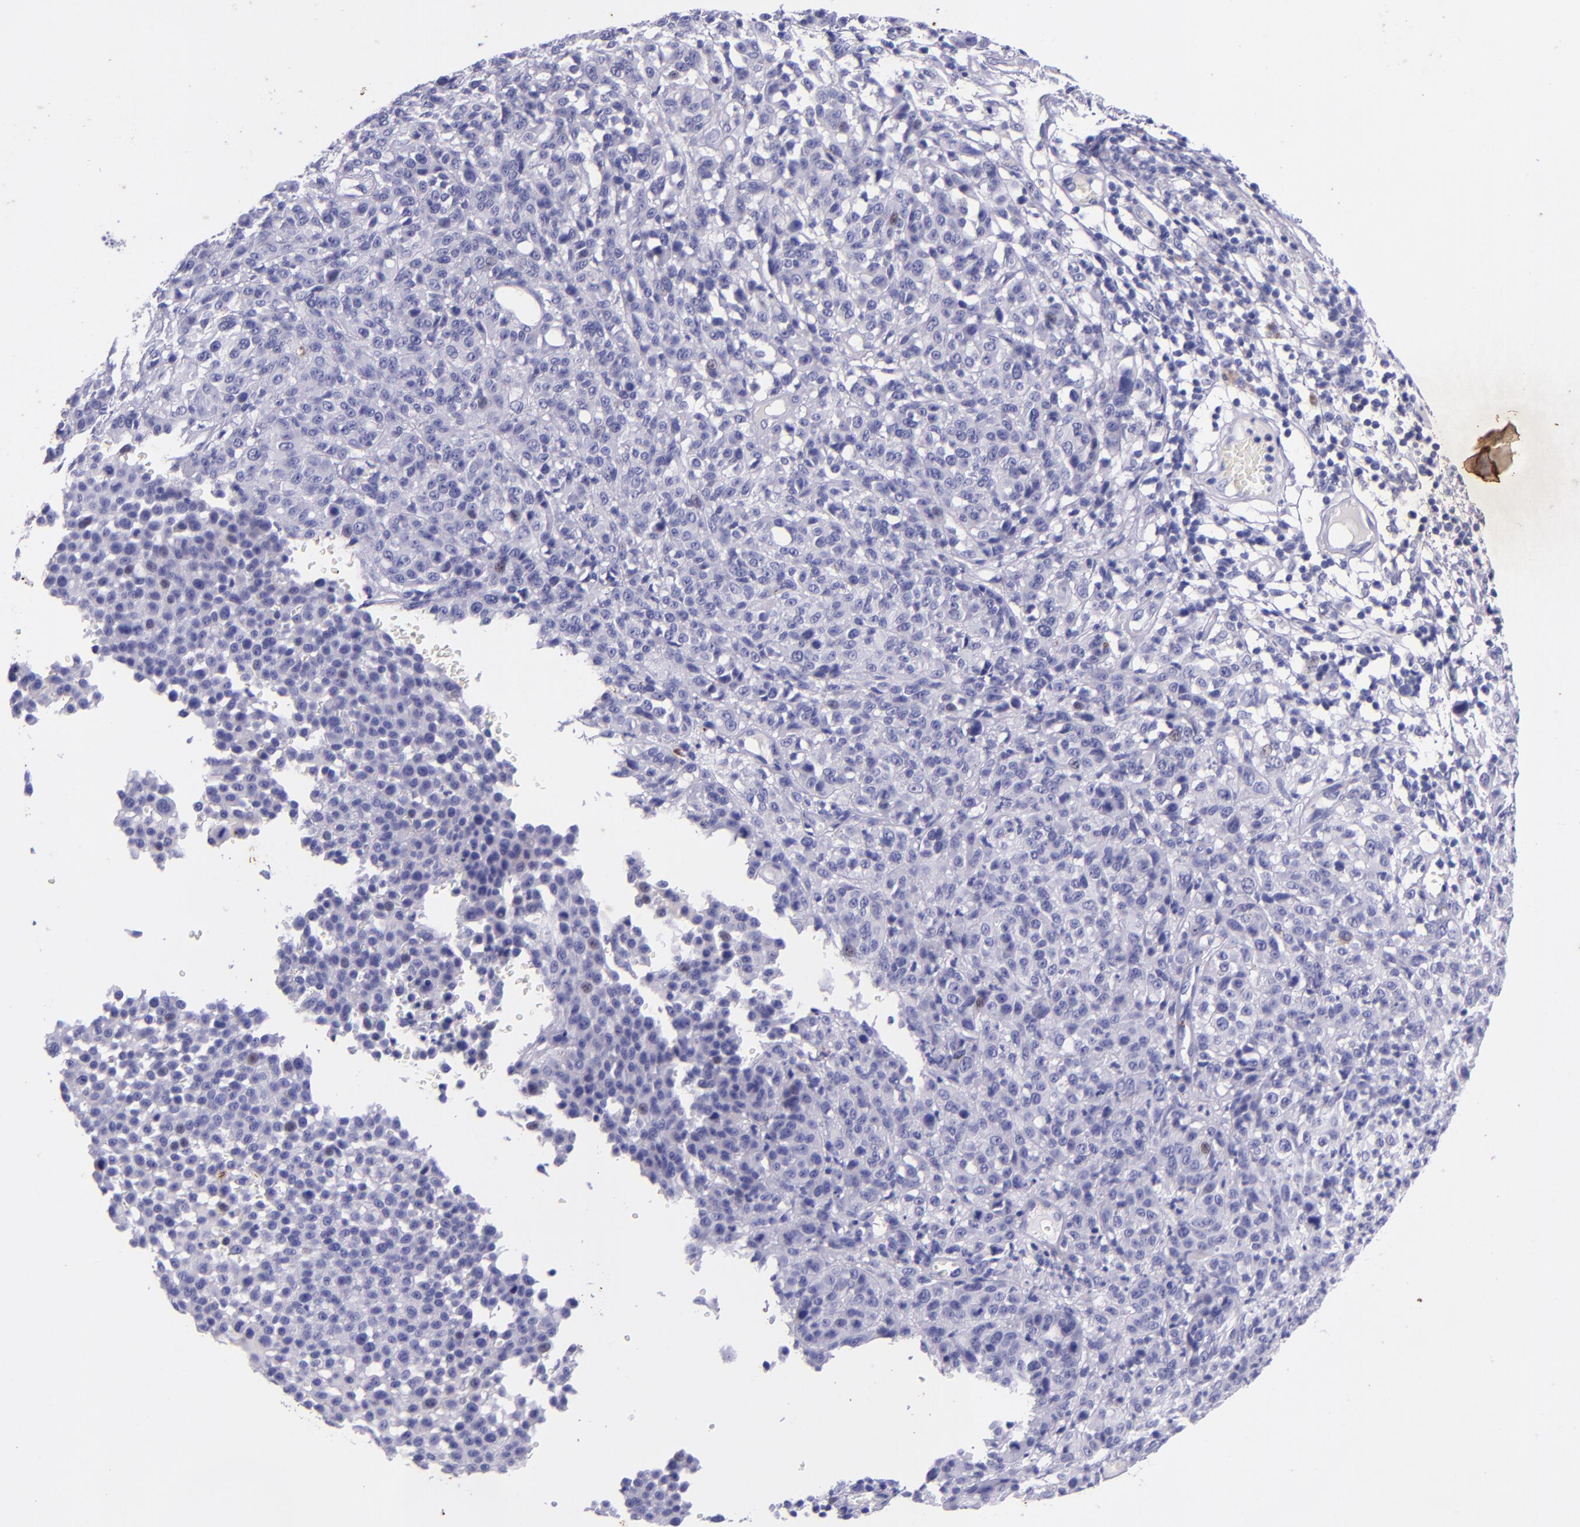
{"staining": {"intensity": "negative", "quantity": "none", "location": "none"}, "tissue": "melanoma", "cell_type": "Tumor cells", "image_type": "cancer", "snomed": [{"axis": "morphology", "description": "Malignant melanoma, NOS"}, {"axis": "topography", "description": "Skin"}], "caption": "Micrograph shows no significant protein expression in tumor cells of melanoma.", "gene": "KRT4", "patient": {"sex": "female", "age": 49}}